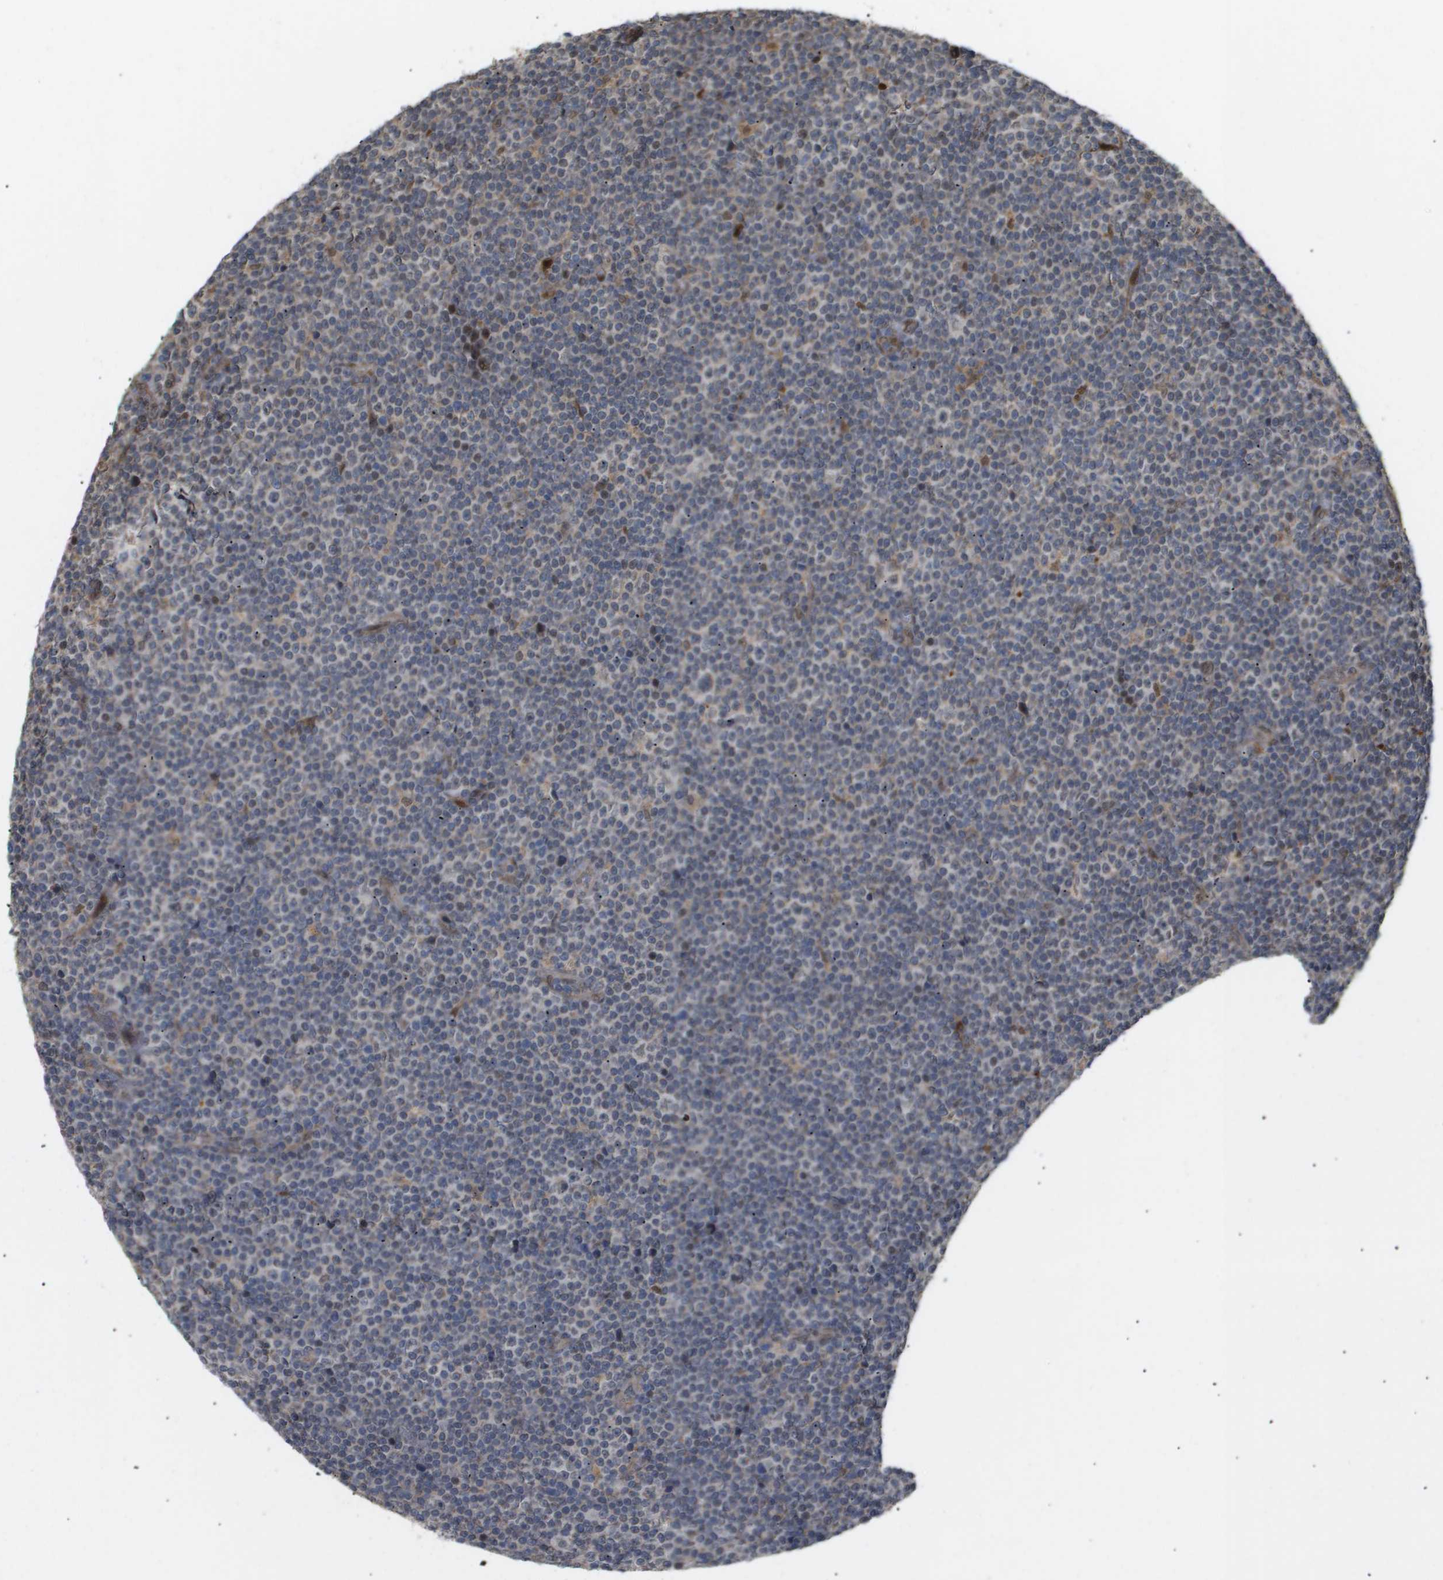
{"staining": {"intensity": "weak", "quantity": "<25%", "location": "cytoplasmic/membranous"}, "tissue": "lymphoma", "cell_type": "Tumor cells", "image_type": "cancer", "snomed": [{"axis": "morphology", "description": "Malignant lymphoma, non-Hodgkin's type, Low grade"}, {"axis": "topography", "description": "Lymph node"}], "caption": "The immunohistochemistry (IHC) histopathology image has no significant expression in tumor cells of low-grade malignant lymphoma, non-Hodgkin's type tissue. The staining was performed using DAB (3,3'-diaminobenzidine) to visualize the protein expression in brown, while the nuclei were stained in blue with hematoxylin (Magnification: 20x).", "gene": "PDGFB", "patient": {"sex": "female", "age": 67}}